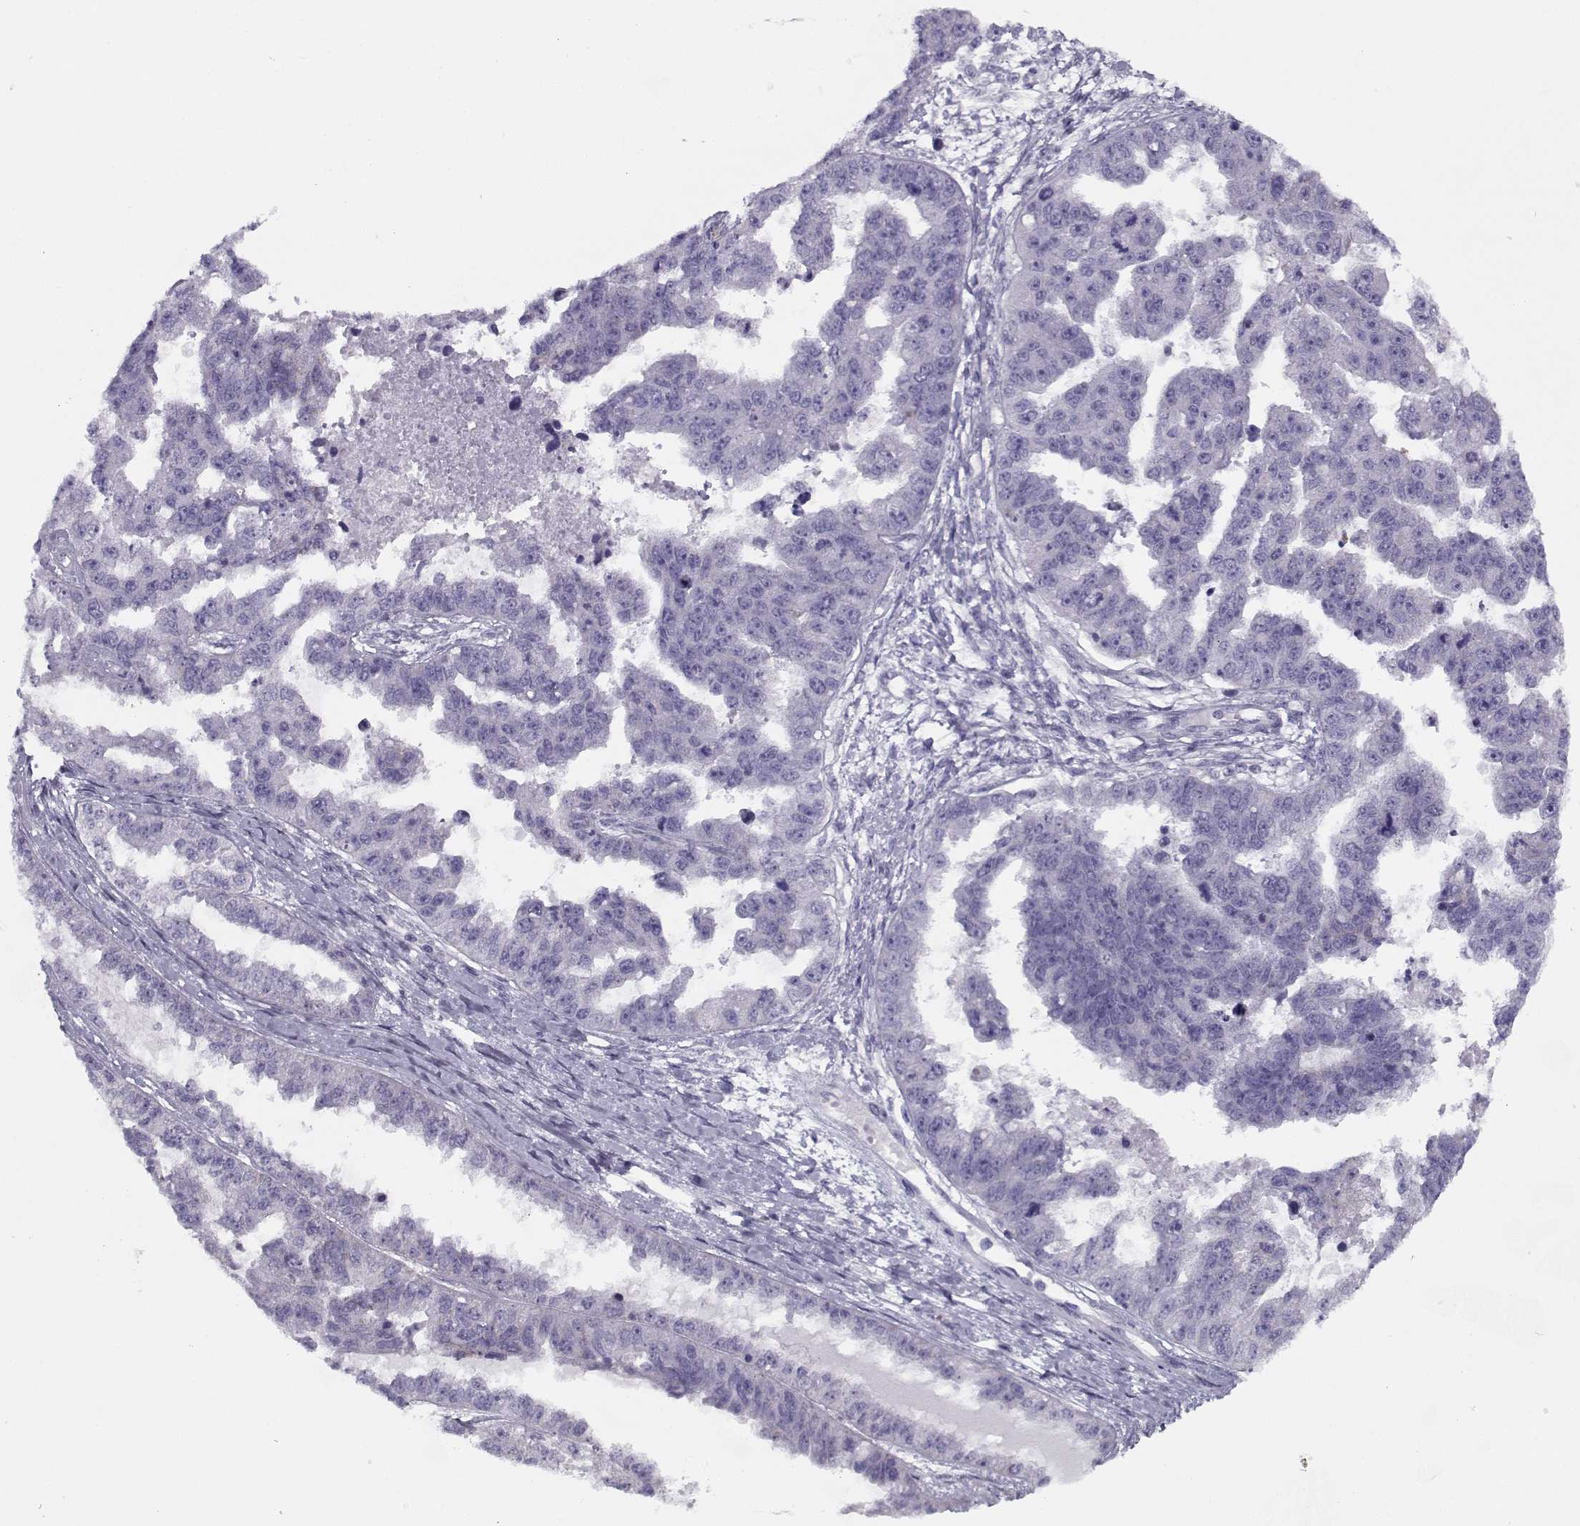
{"staining": {"intensity": "negative", "quantity": "none", "location": "none"}, "tissue": "ovarian cancer", "cell_type": "Tumor cells", "image_type": "cancer", "snomed": [{"axis": "morphology", "description": "Cystadenocarcinoma, serous, NOS"}, {"axis": "topography", "description": "Ovary"}], "caption": "Serous cystadenocarcinoma (ovarian) was stained to show a protein in brown. There is no significant positivity in tumor cells.", "gene": "PP2D1", "patient": {"sex": "female", "age": 58}}